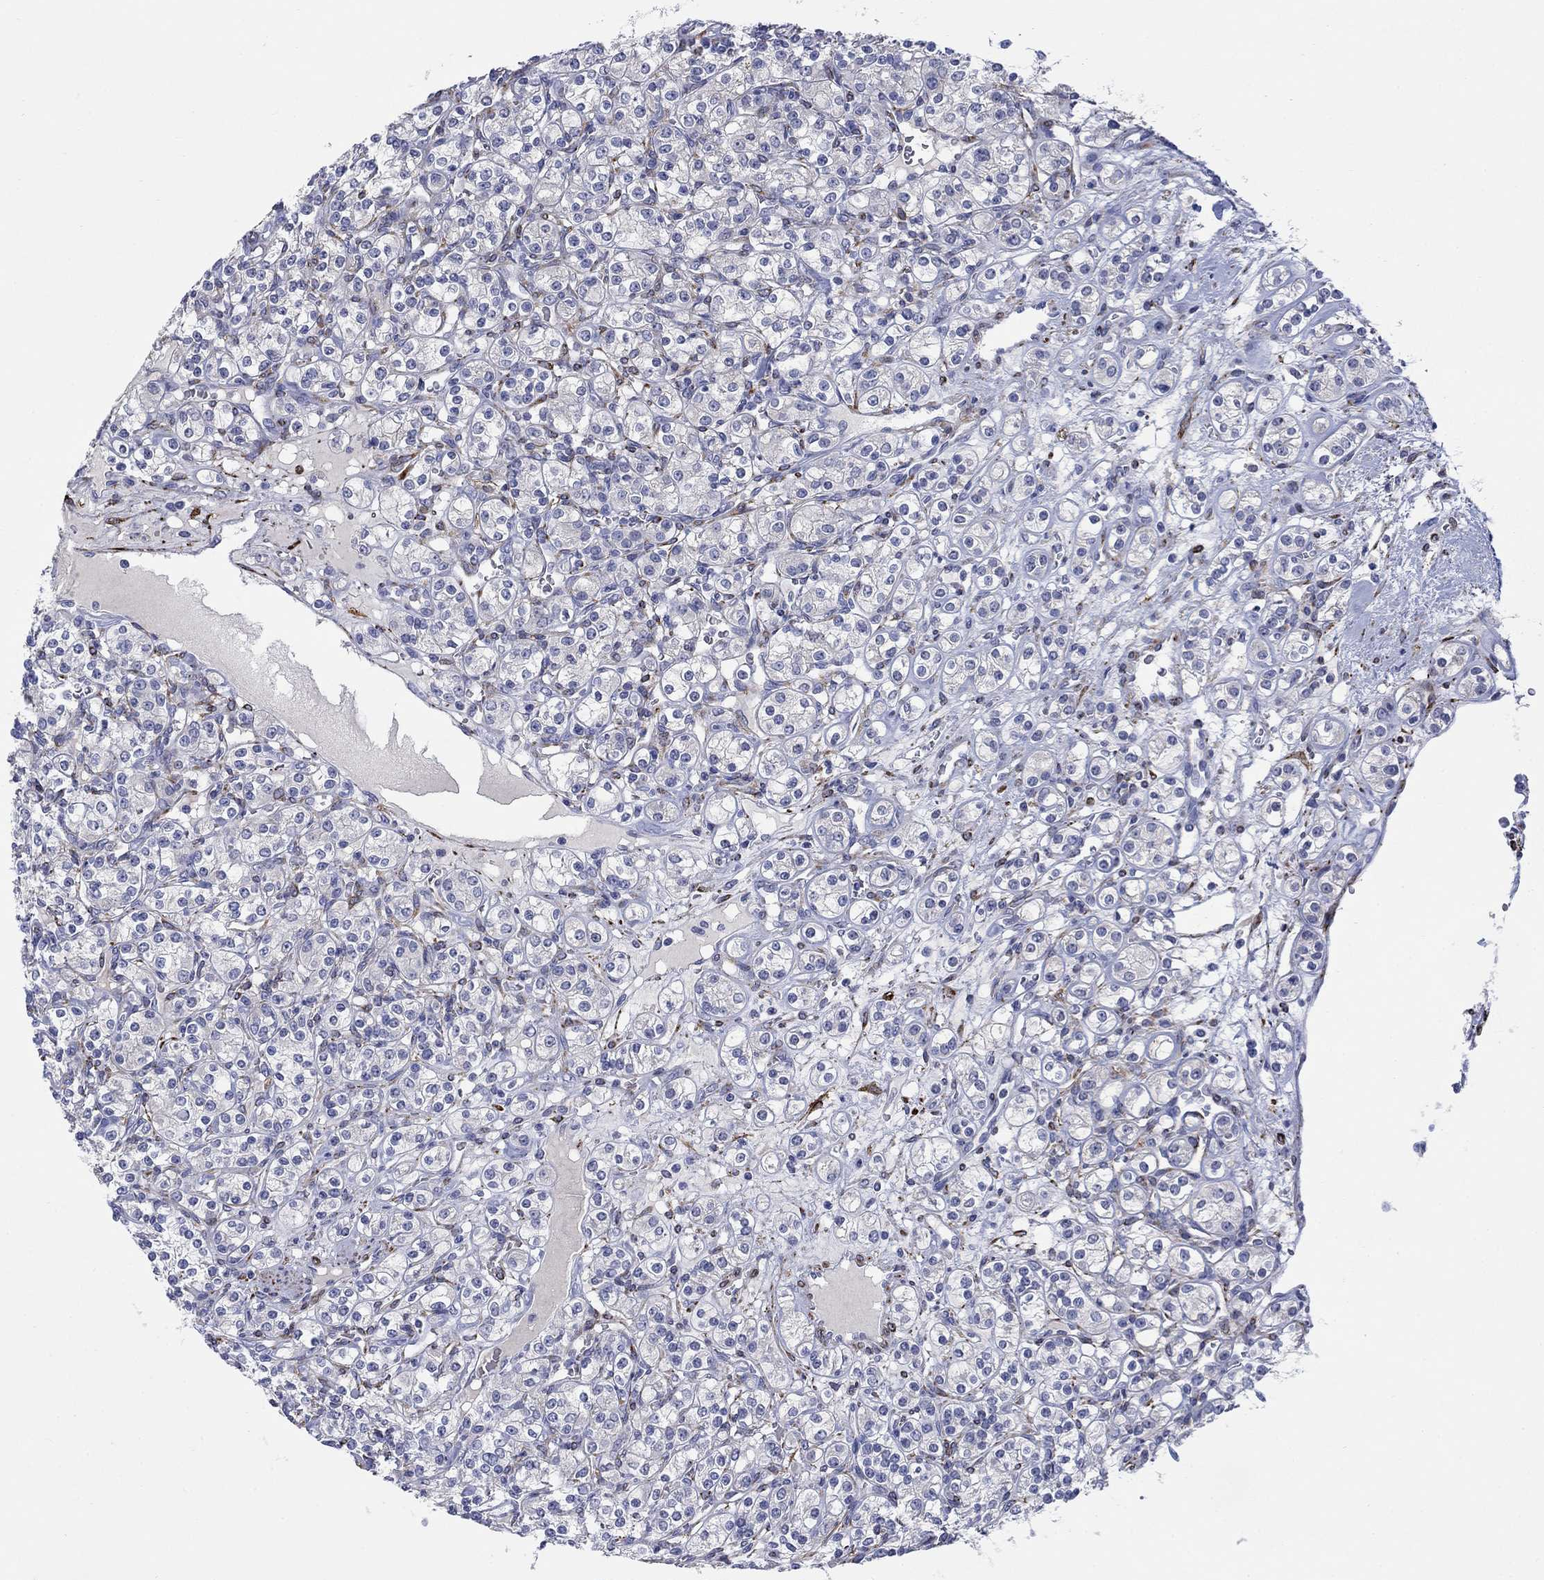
{"staining": {"intensity": "negative", "quantity": "none", "location": "none"}, "tissue": "renal cancer", "cell_type": "Tumor cells", "image_type": "cancer", "snomed": [{"axis": "morphology", "description": "Adenocarcinoma, NOS"}, {"axis": "topography", "description": "Kidney"}], "caption": "This micrograph is of adenocarcinoma (renal) stained with IHC to label a protein in brown with the nuclei are counter-stained blue. There is no staining in tumor cells. (Stains: DAB (3,3'-diaminobenzidine) IHC with hematoxylin counter stain, Microscopy: brightfield microscopy at high magnification).", "gene": "PTPRZ1", "patient": {"sex": "male", "age": 77}}